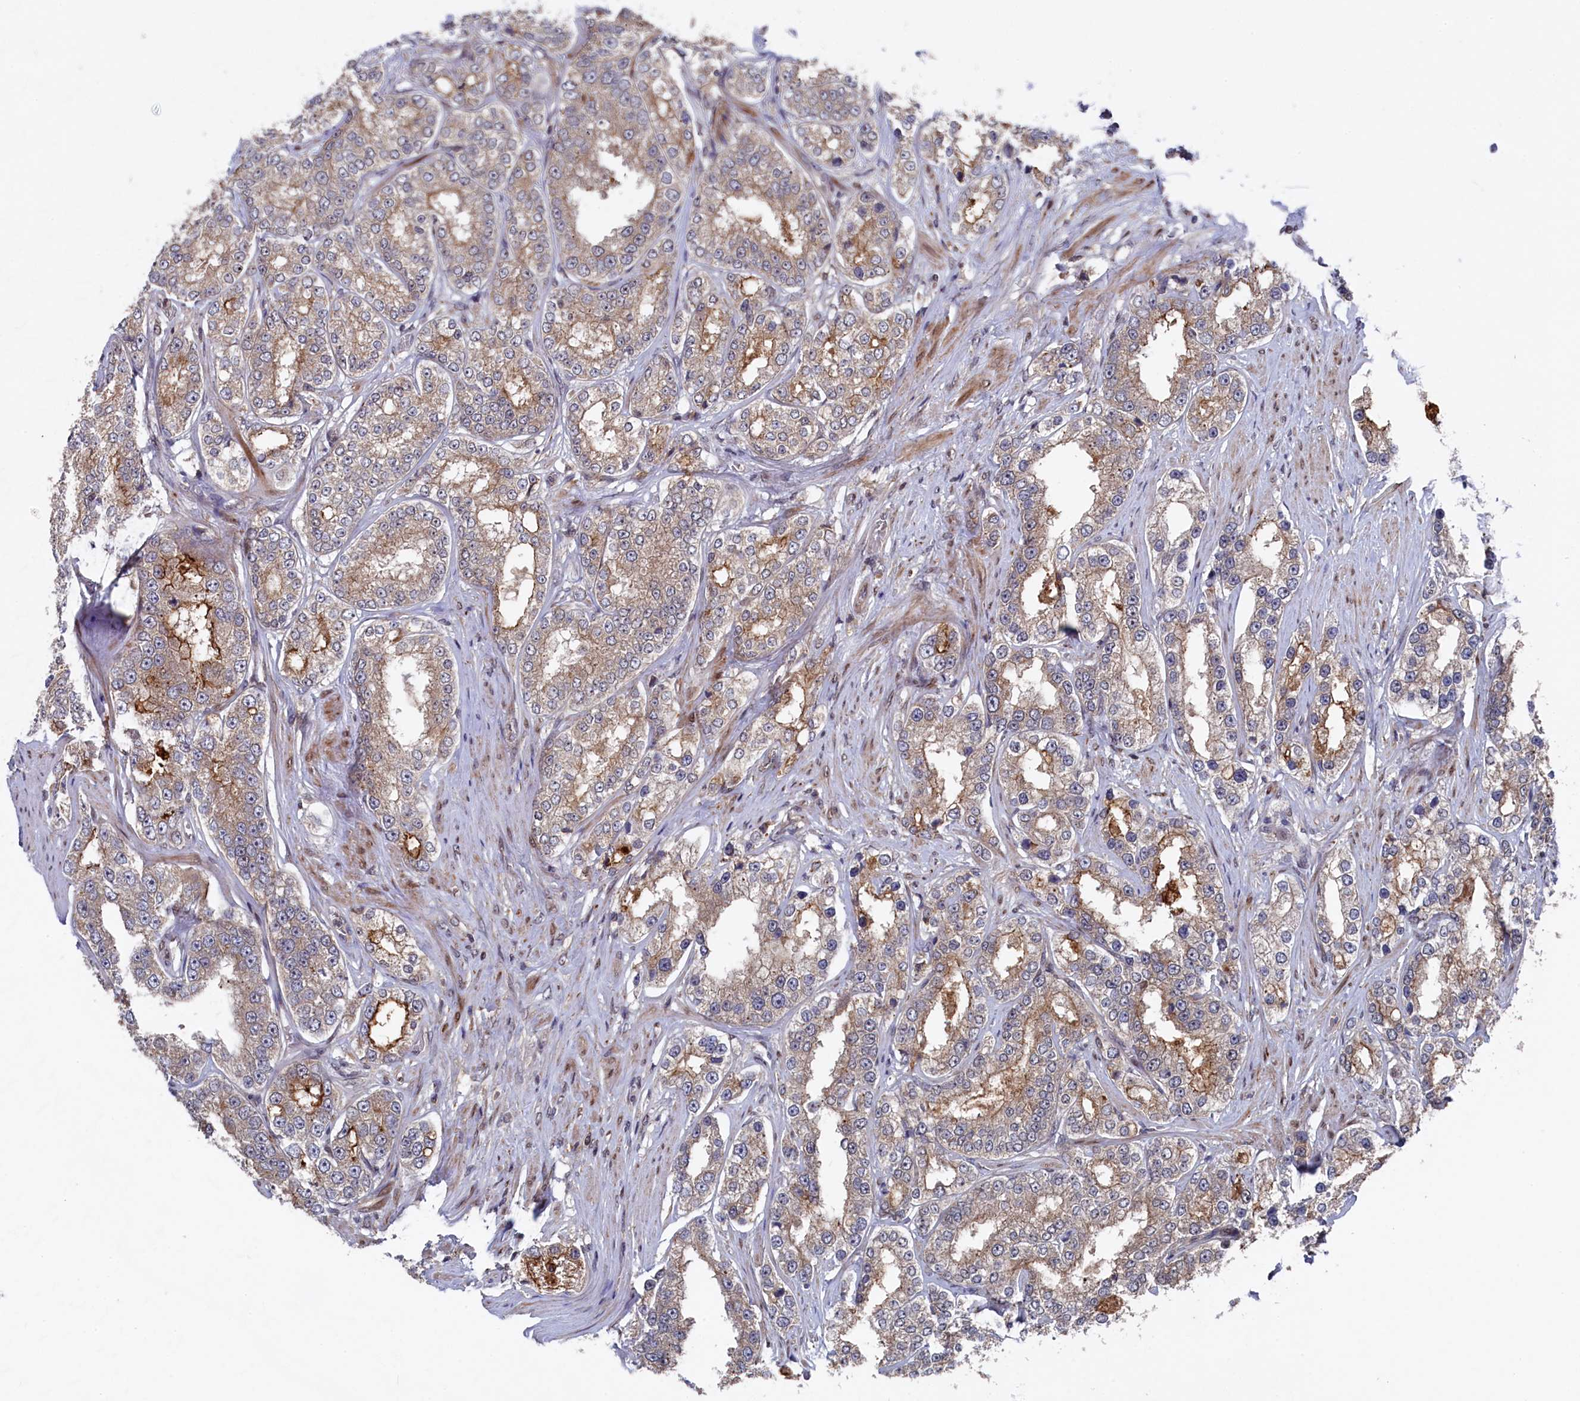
{"staining": {"intensity": "weak", "quantity": ">75%", "location": "cytoplasmic/membranous"}, "tissue": "prostate cancer", "cell_type": "Tumor cells", "image_type": "cancer", "snomed": [{"axis": "morphology", "description": "Normal tissue, NOS"}, {"axis": "morphology", "description": "Adenocarcinoma, High grade"}, {"axis": "topography", "description": "Prostate"}], "caption": "Tumor cells display low levels of weak cytoplasmic/membranous expression in about >75% of cells in prostate cancer.", "gene": "TMC5", "patient": {"sex": "male", "age": 83}}